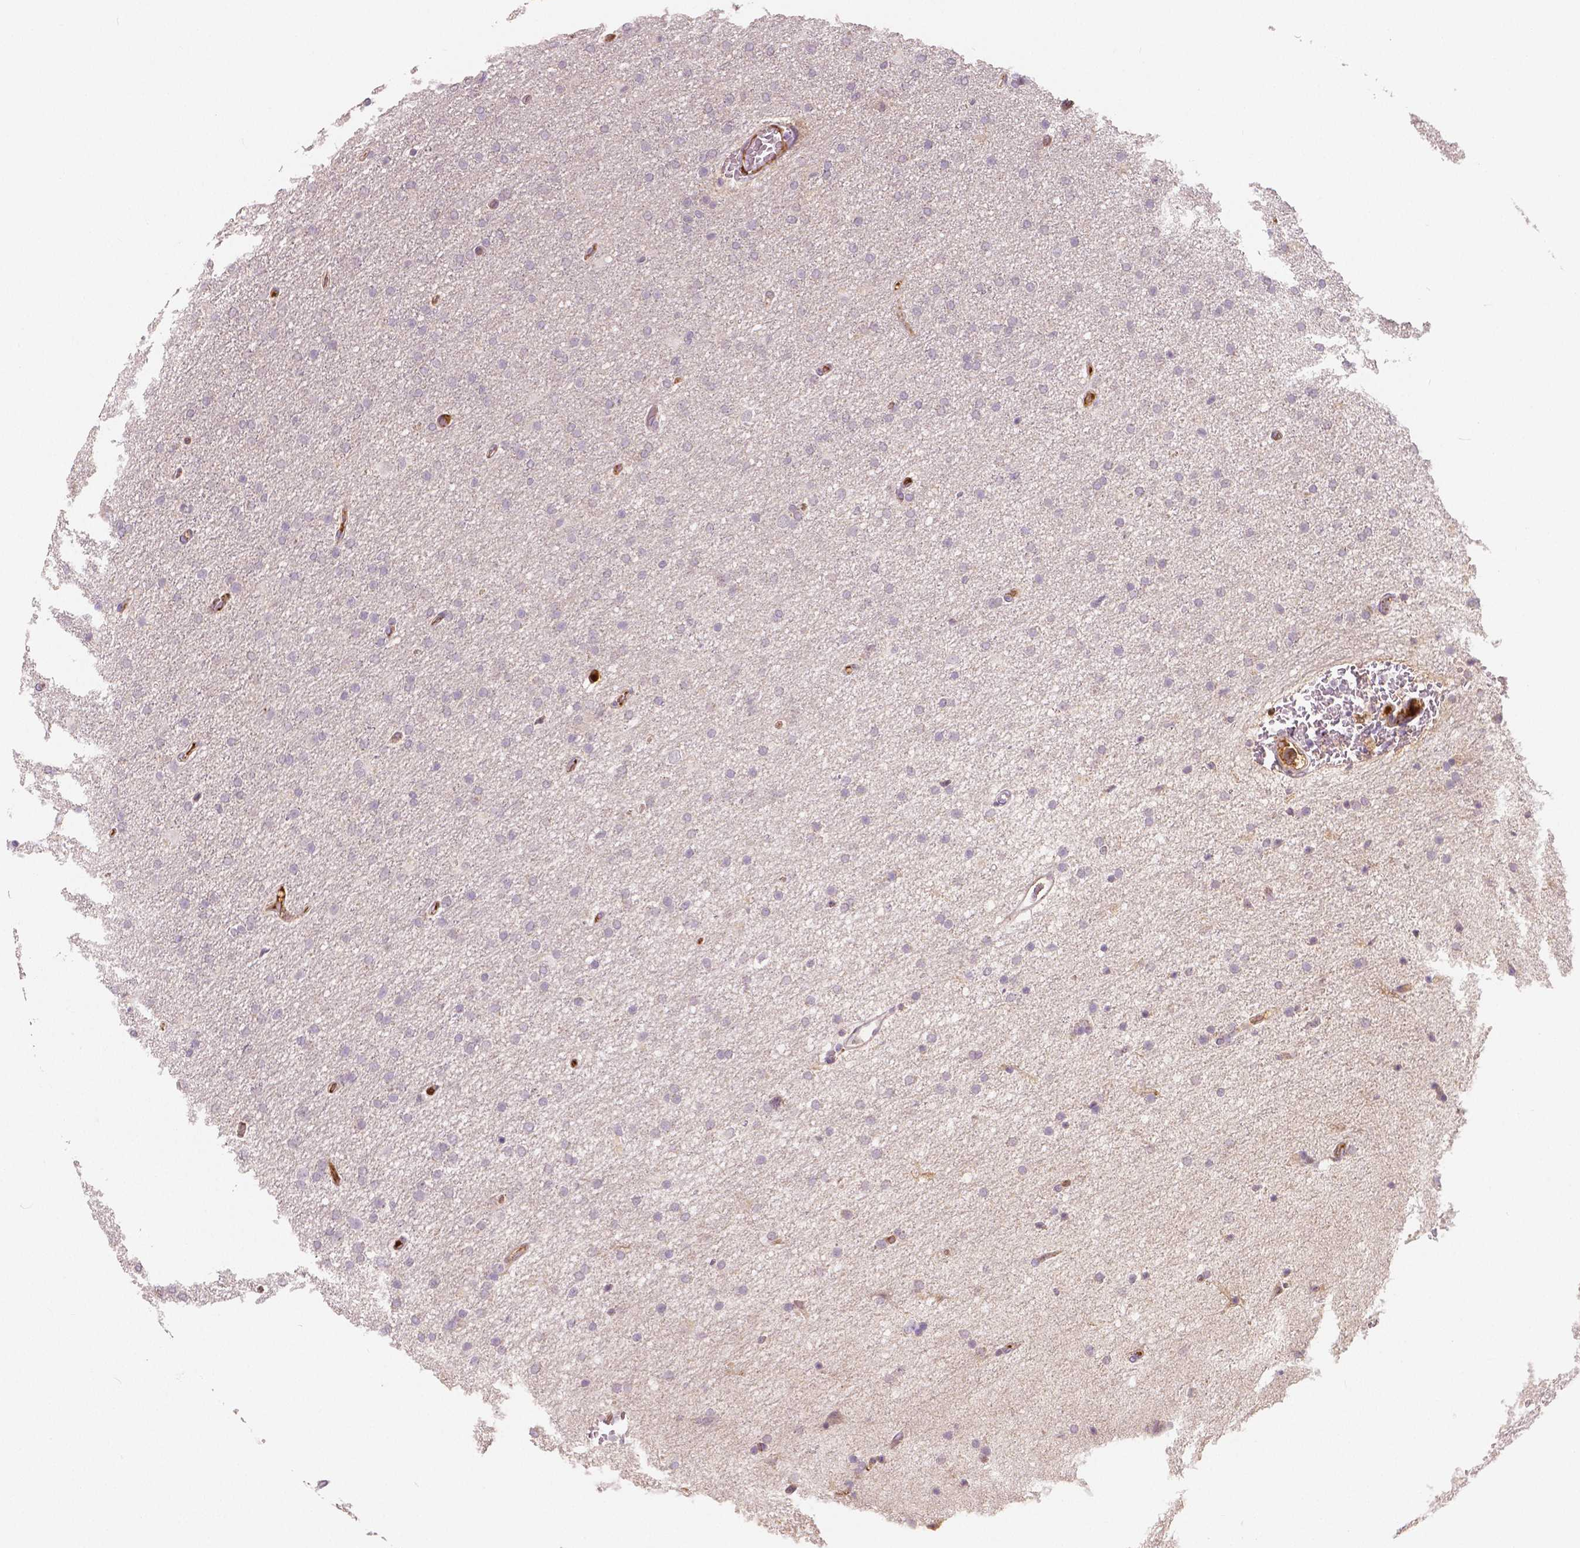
{"staining": {"intensity": "negative", "quantity": "none", "location": "none"}, "tissue": "glioma", "cell_type": "Tumor cells", "image_type": "cancer", "snomed": [{"axis": "morphology", "description": "Glioma, malignant, High grade"}, {"axis": "topography", "description": "Cerebral cortex"}], "caption": "This histopathology image is of glioma stained with IHC to label a protein in brown with the nuclei are counter-stained blue. There is no expression in tumor cells.", "gene": "APOA4", "patient": {"sex": "male", "age": 70}}